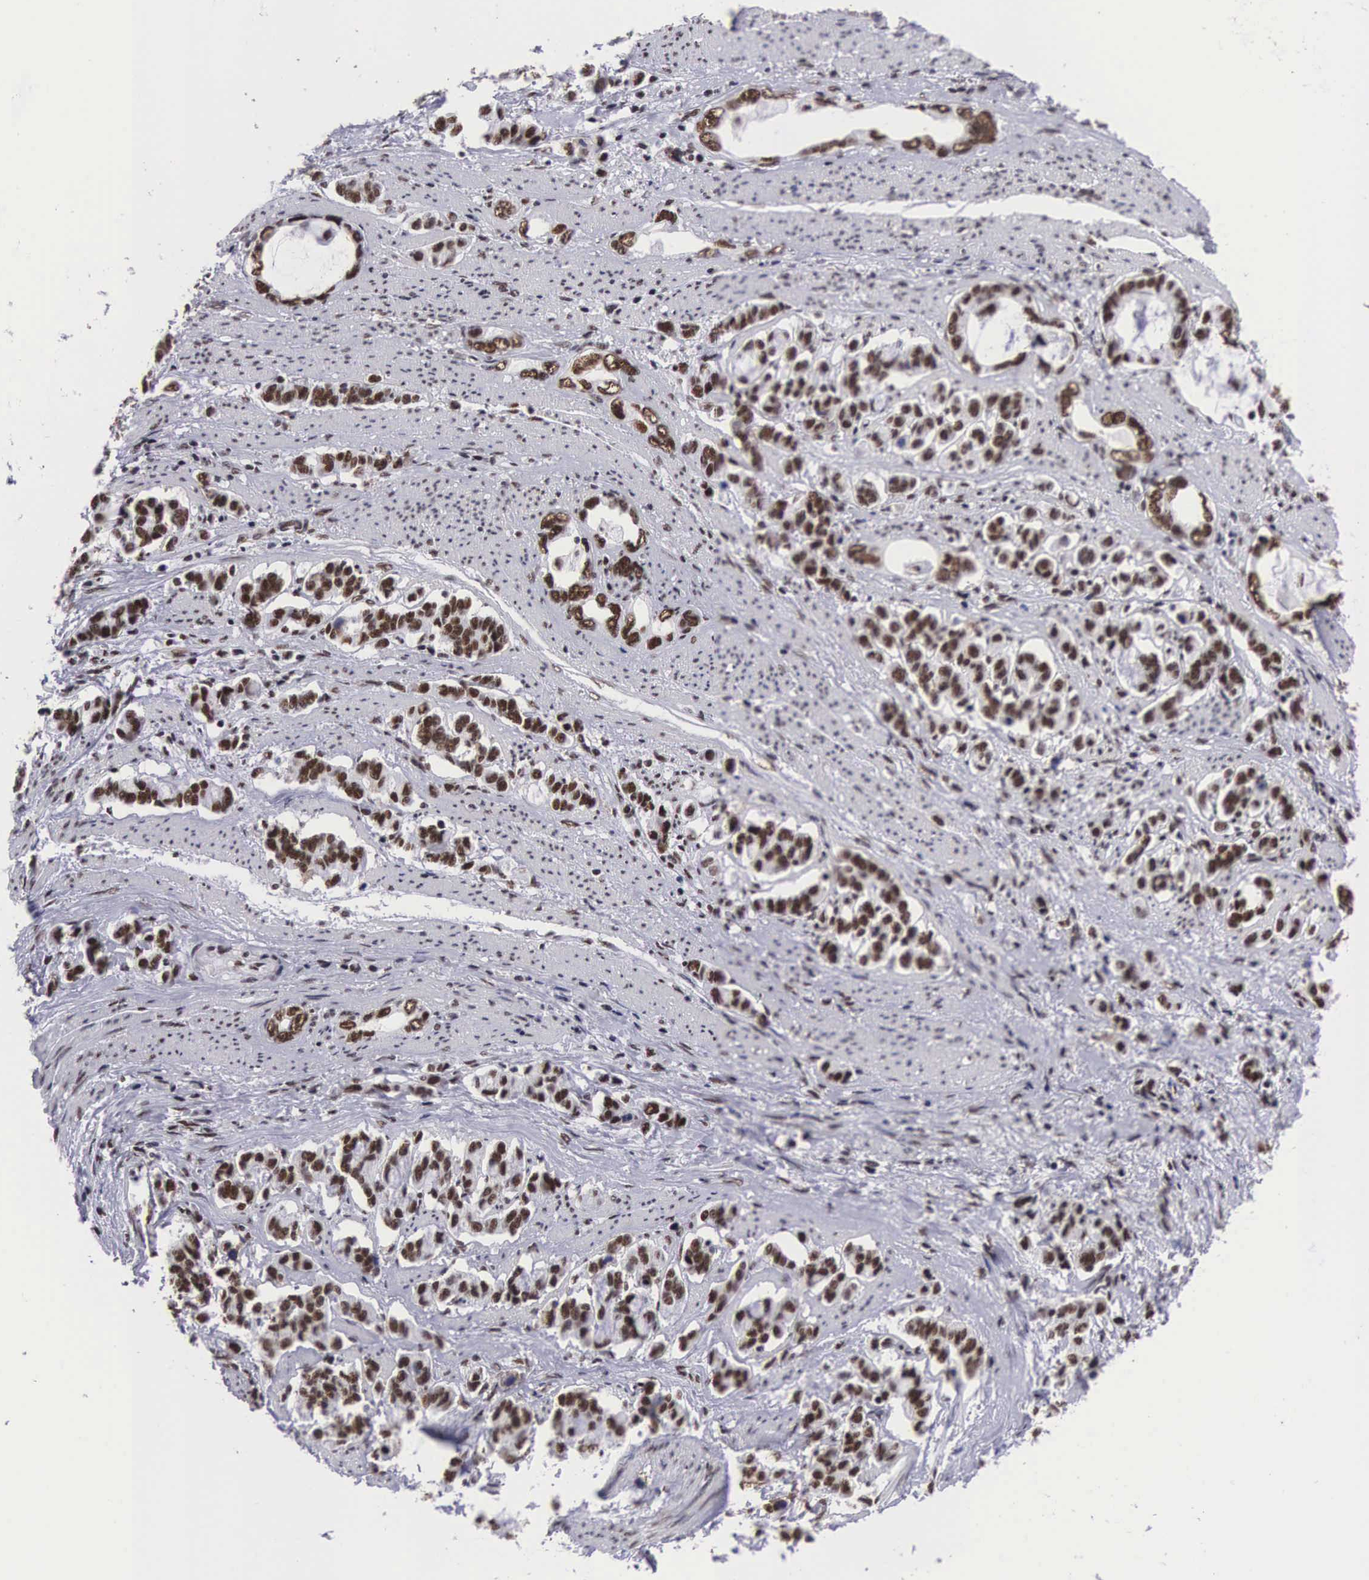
{"staining": {"intensity": "moderate", "quantity": ">75%", "location": "nuclear"}, "tissue": "stomach cancer", "cell_type": "Tumor cells", "image_type": "cancer", "snomed": [{"axis": "morphology", "description": "Adenocarcinoma, NOS"}, {"axis": "topography", "description": "Stomach"}], "caption": "Brown immunohistochemical staining in adenocarcinoma (stomach) shows moderate nuclear positivity in approximately >75% of tumor cells.", "gene": "SF3A1", "patient": {"sex": "male", "age": 78}}